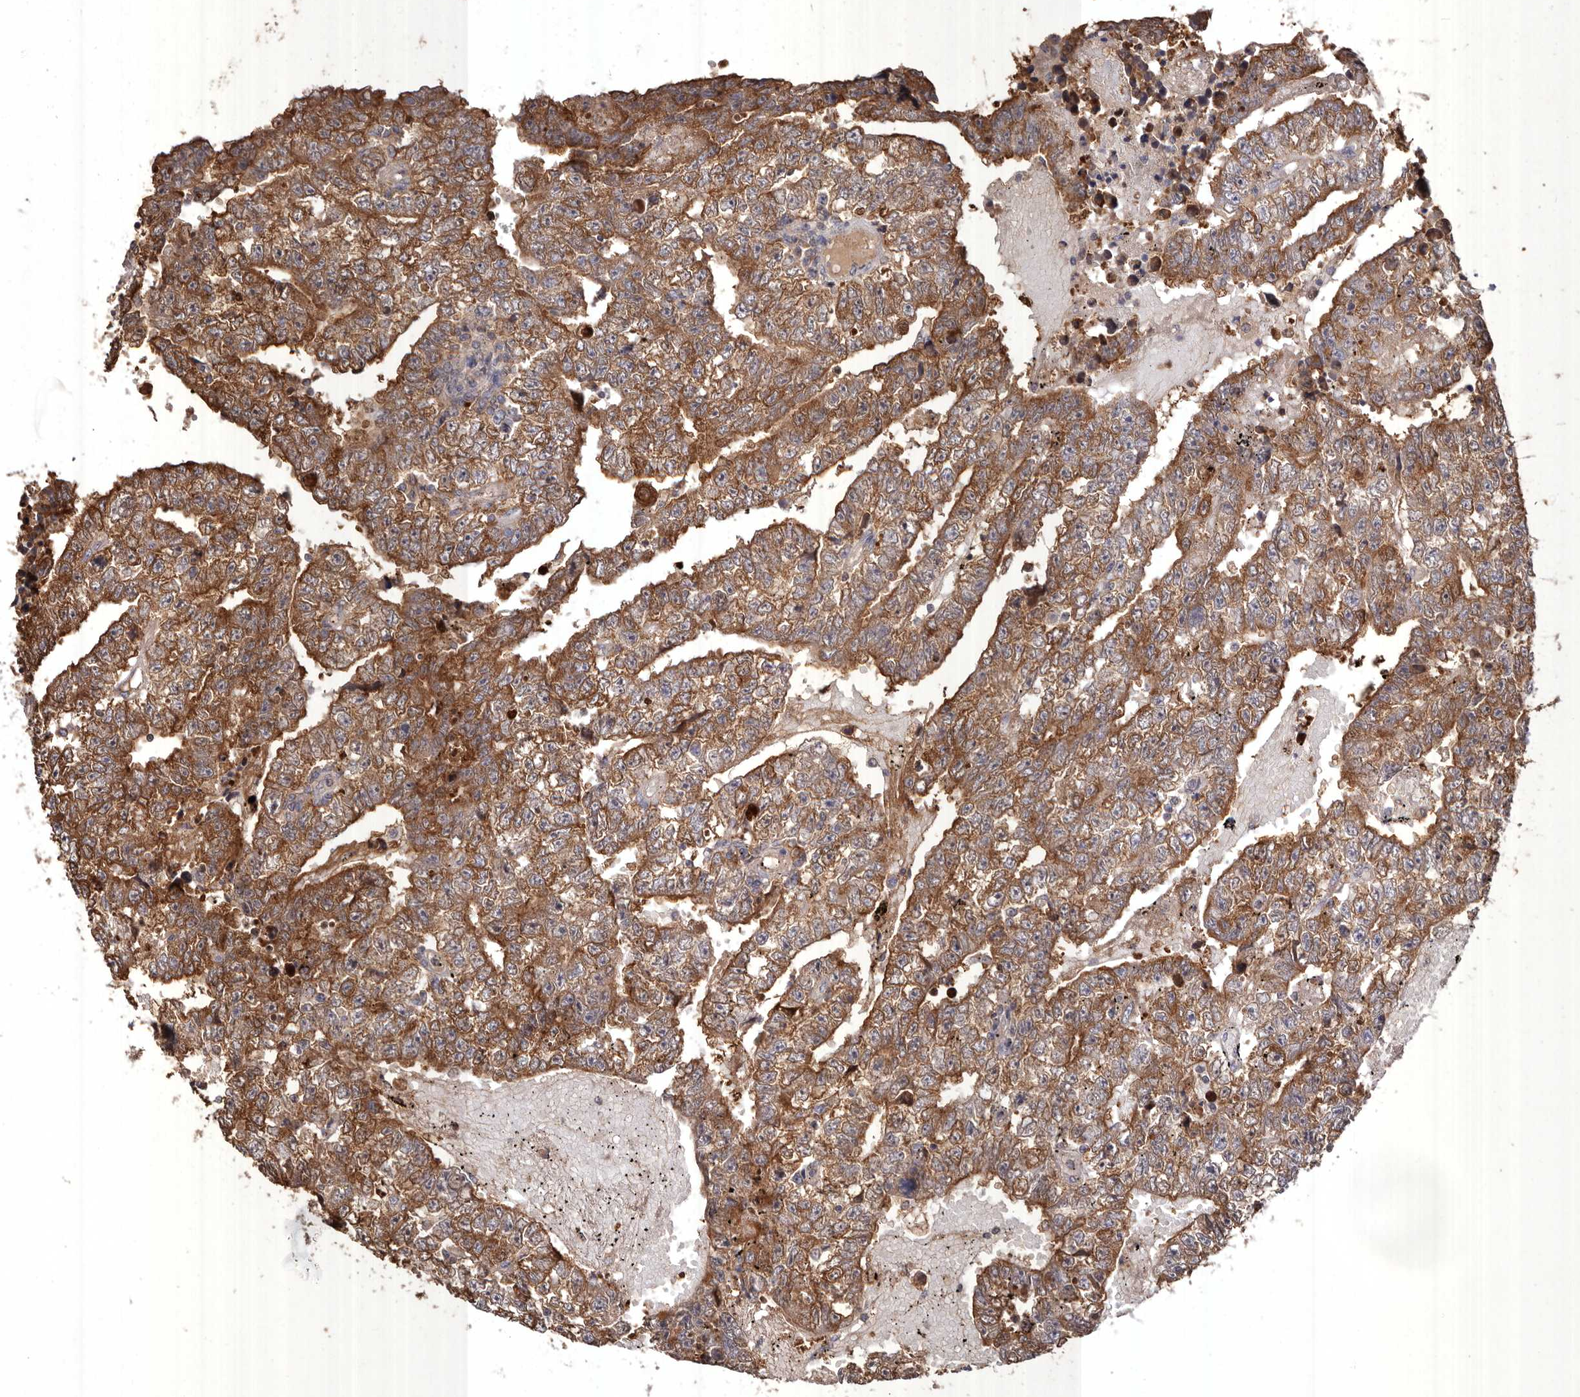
{"staining": {"intensity": "moderate", "quantity": ">75%", "location": "cytoplasmic/membranous"}, "tissue": "testis cancer", "cell_type": "Tumor cells", "image_type": "cancer", "snomed": [{"axis": "morphology", "description": "Carcinoma, Embryonal, NOS"}, {"axis": "topography", "description": "Testis"}], "caption": "Immunohistochemical staining of human embryonal carcinoma (testis) displays medium levels of moderate cytoplasmic/membranous expression in approximately >75% of tumor cells.", "gene": "EDEM1", "patient": {"sex": "male", "age": 25}}